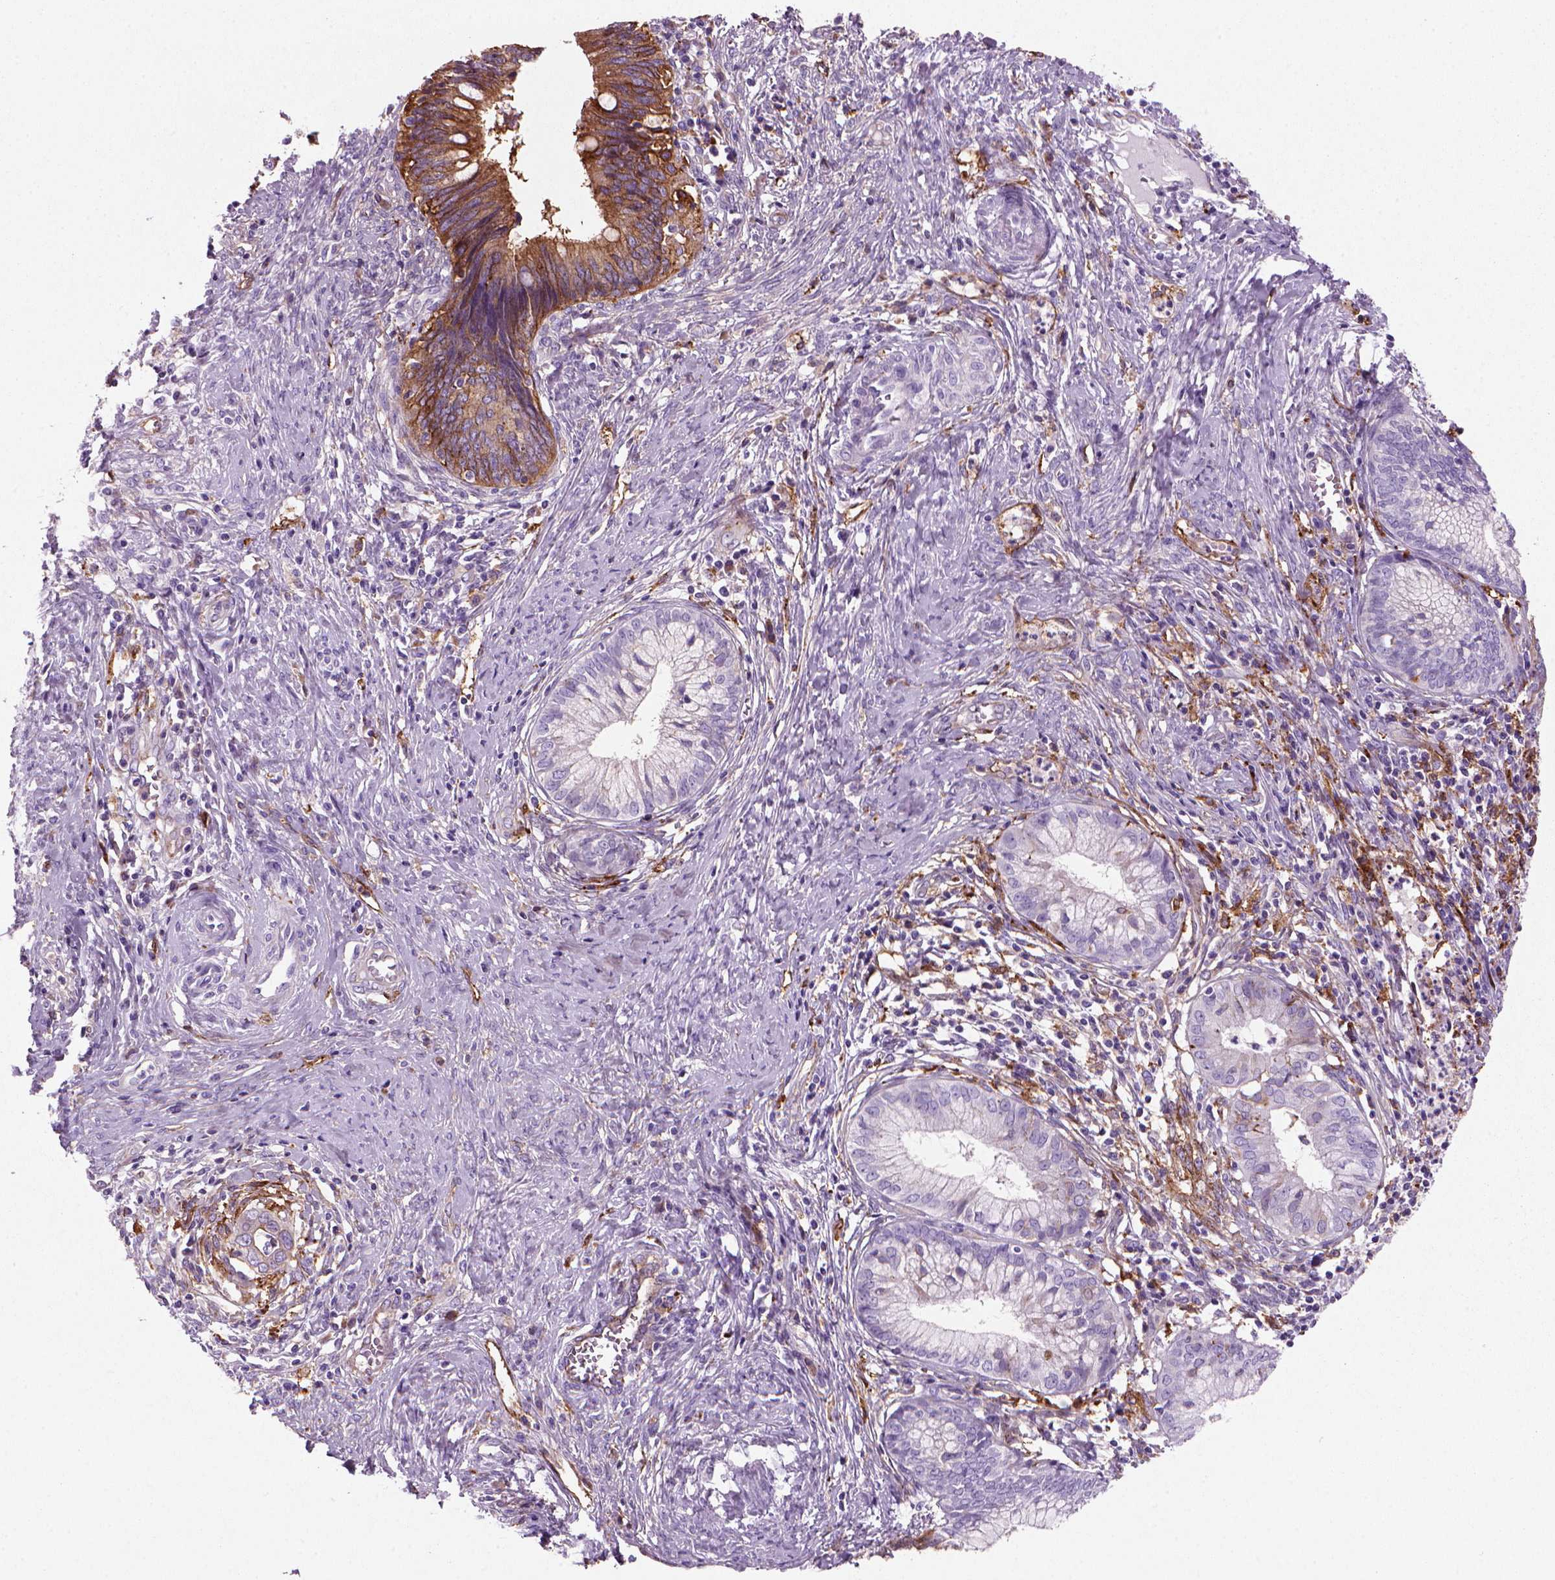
{"staining": {"intensity": "strong", "quantity": ">75%", "location": "cytoplasmic/membranous"}, "tissue": "cervical cancer", "cell_type": "Tumor cells", "image_type": "cancer", "snomed": [{"axis": "morphology", "description": "Adenocarcinoma, NOS"}, {"axis": "topography", "description": "Cervix"}], "caption": "Immunohistochemistry image of cervical cancer stained for a protein (brown), which displays high levels of strong cytoplasmic/membranous positivity in approximately >75% of tumor cells.", "gene": "MARCKS", "patient": {"sex": "female", "age": 42}}